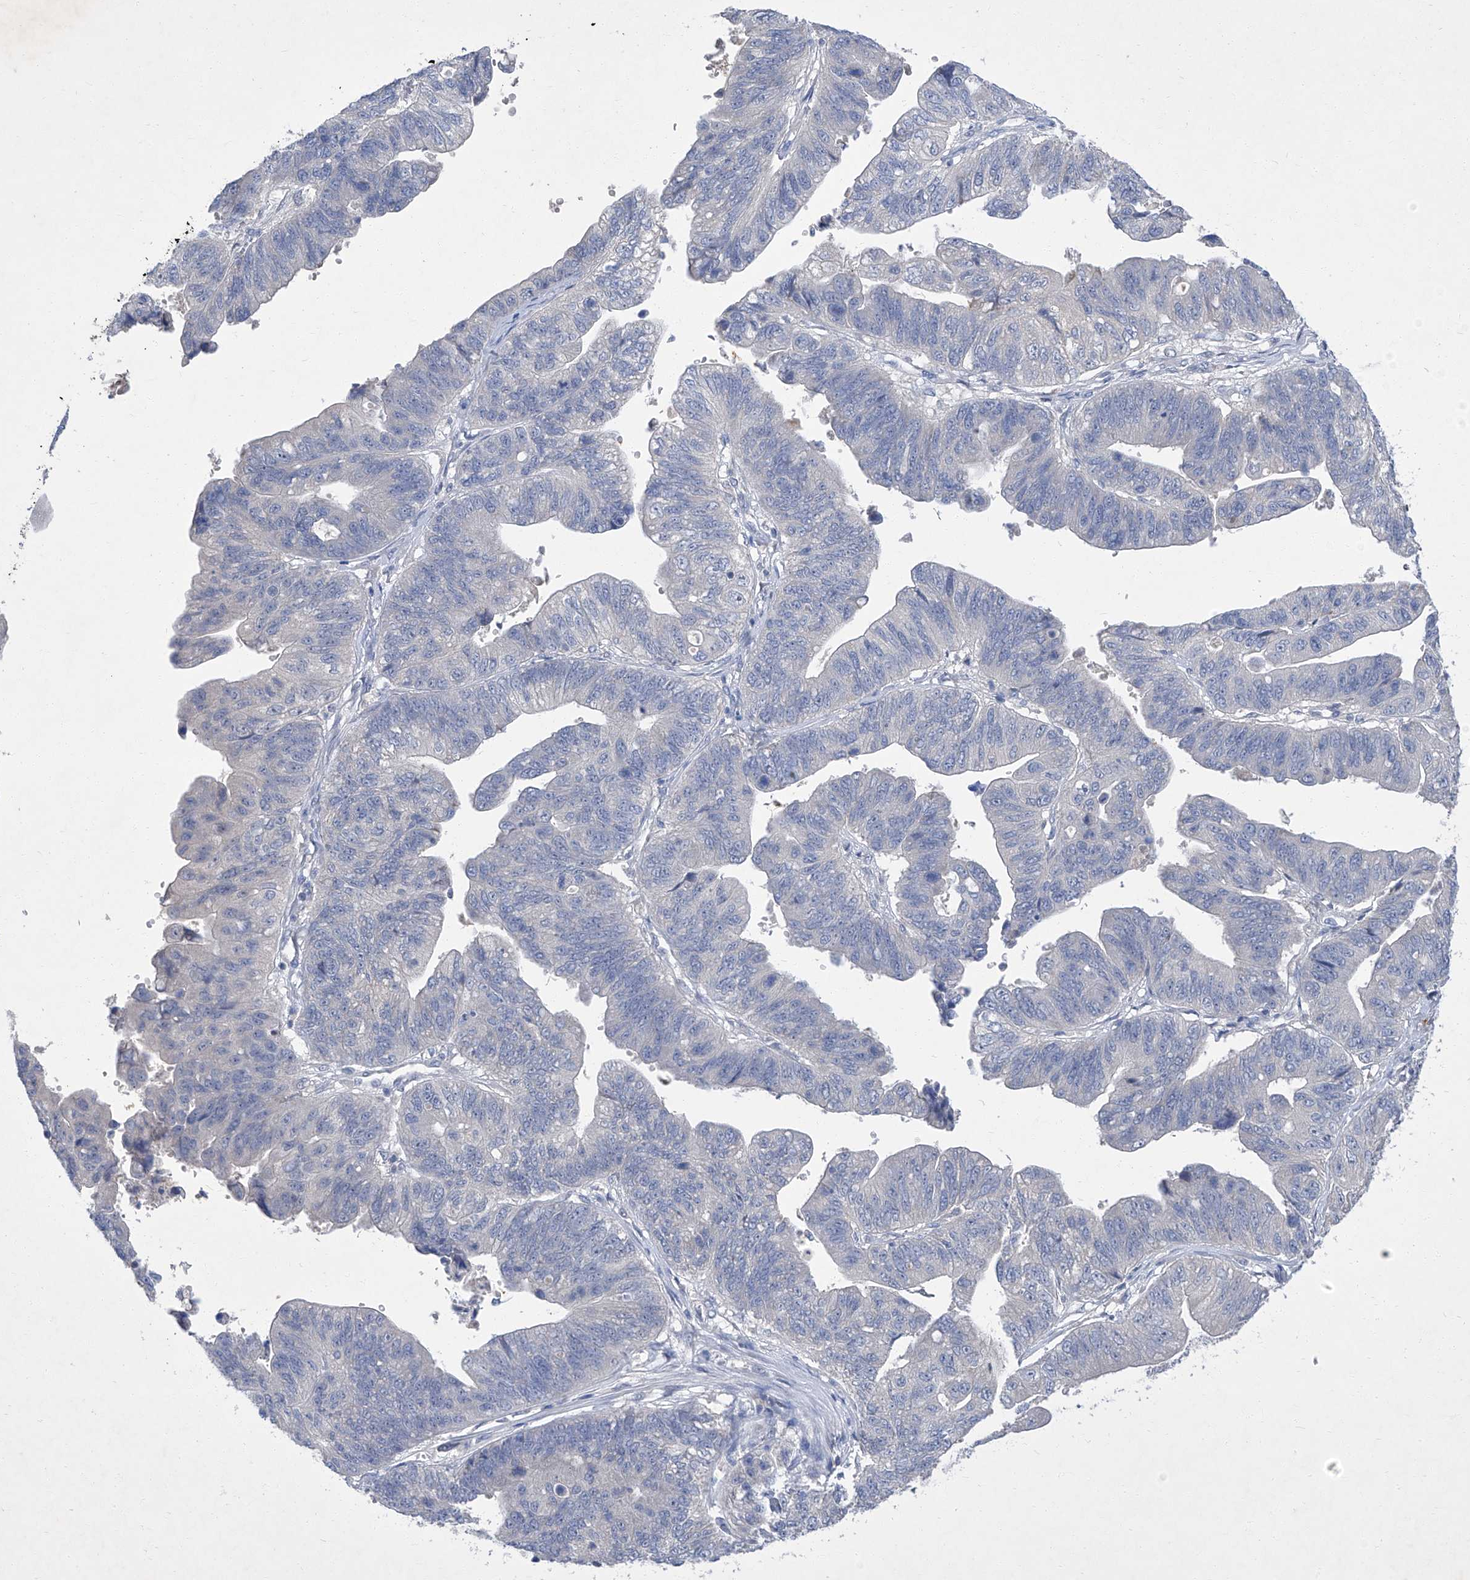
{"staining": {"intensity": "negative", "quantity": "none", "location": "none"}, "tissue": "stomach cancer", "cell_type": "Tumor cells", "image_type": "cancer", "snomed": [{"axis": "morphology", "description": "Adenocarcinoma, NOS"}, {"axis": "topography", "description": "Stomach"}], "caption": "Stomach cancer (adenocarcinoma) stained for a protein using IHC exhibits no staining tumor cells.", "gene": "SBK2", "patient": {"sex": "male", "age": 59}}